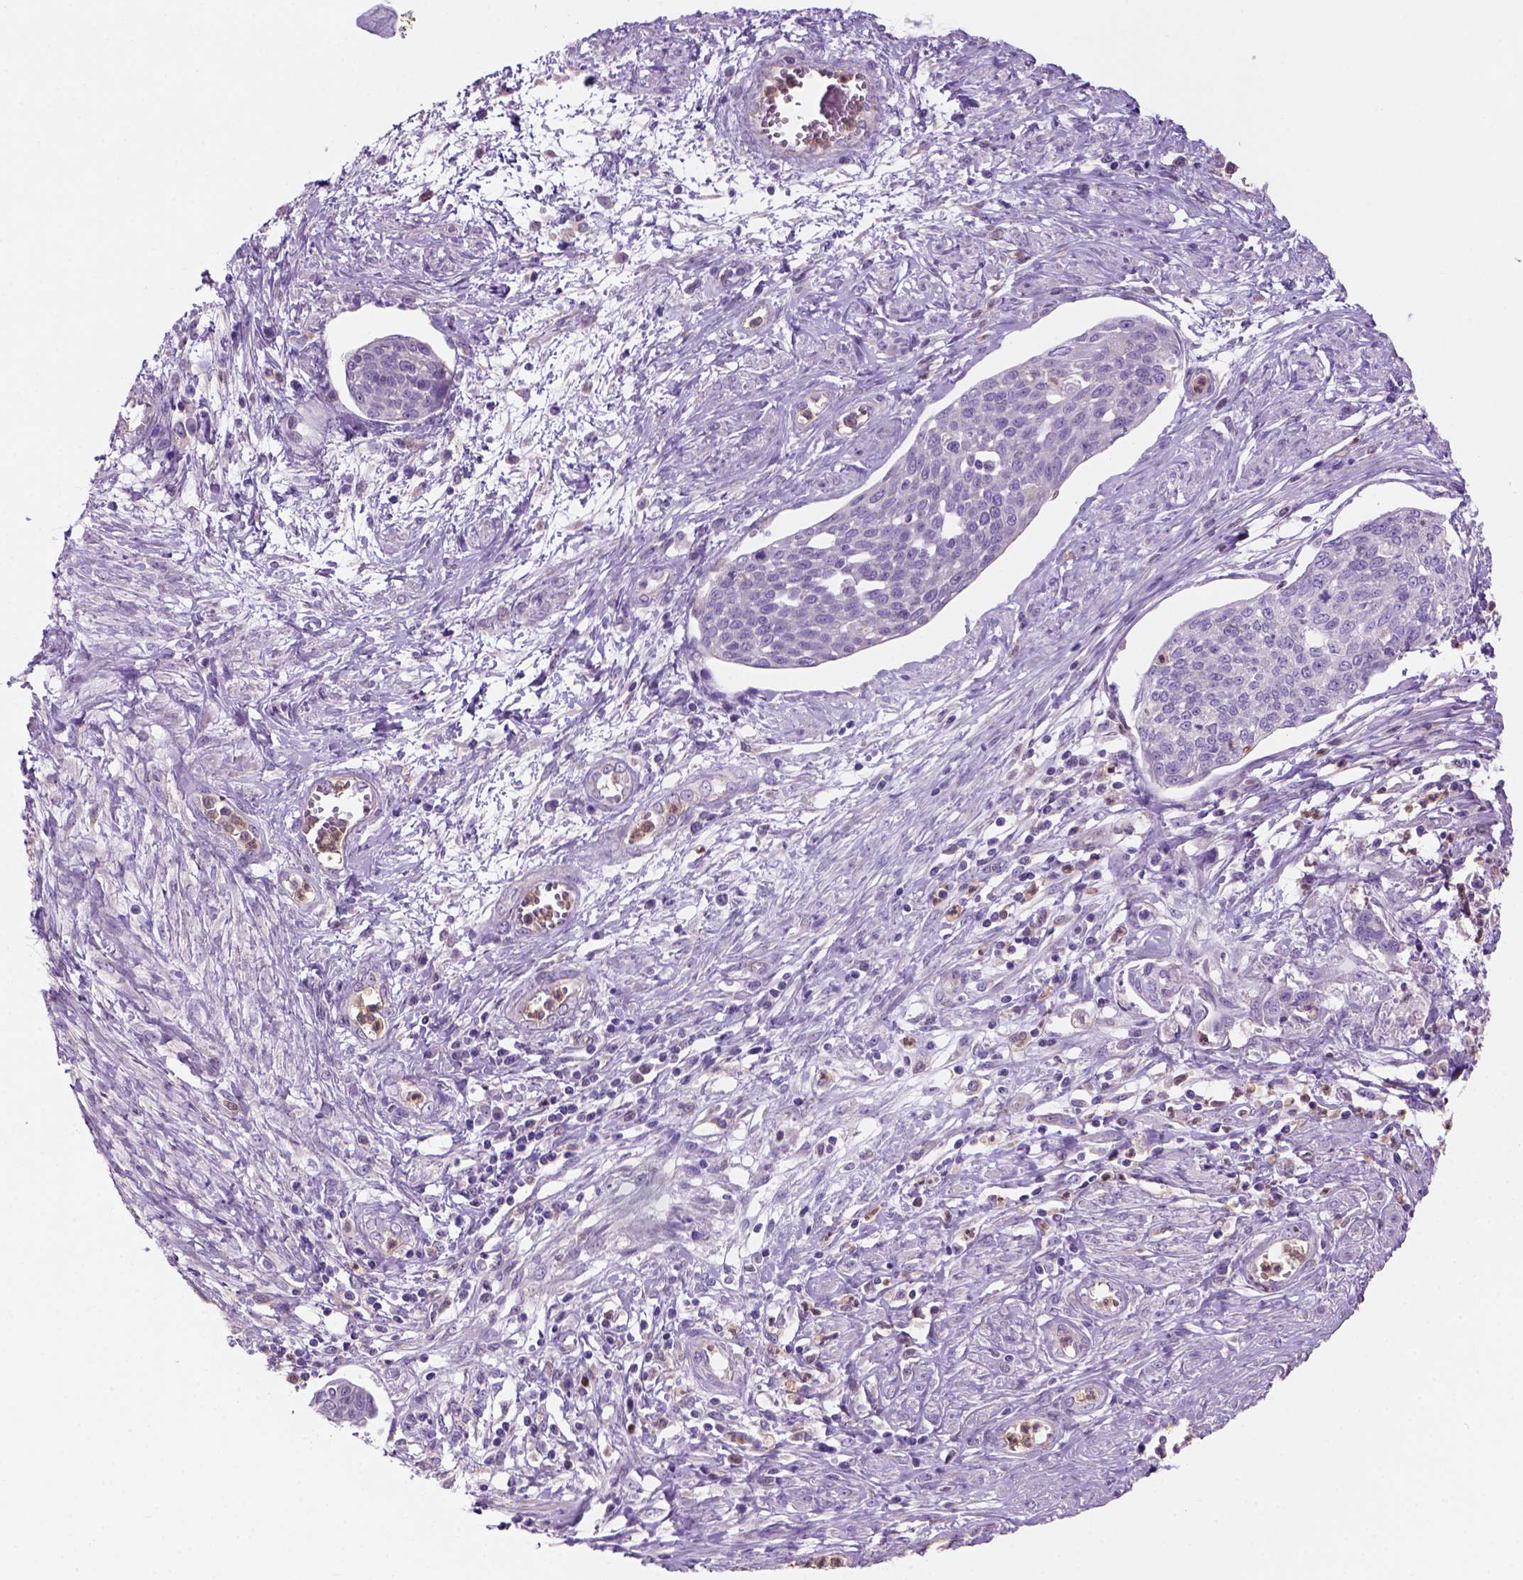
{"staining": {"intensity": "negative", "quantity": "none", "location": "none"}, "tissue": "cervical cancer", "cell_type": "Tumor cells", "image_type": "cancer", "snomed": [{"axis": "morphology", "description": "Squamous cell carcinoma, NOS"}, {"axis": "topography", "description": "Cervix"}], "caption": "Immunohistochemistry micrograph of neoplastic tissue: squamous cell carcinoma (cervical) stained with DAB reveals no significant protein expression in tumor cells. (Immunohistochemistry (ihc), brightfield microscopy, high magnification).", "gene": "CD84", "patient": {"sex": "female", "age": 34}}